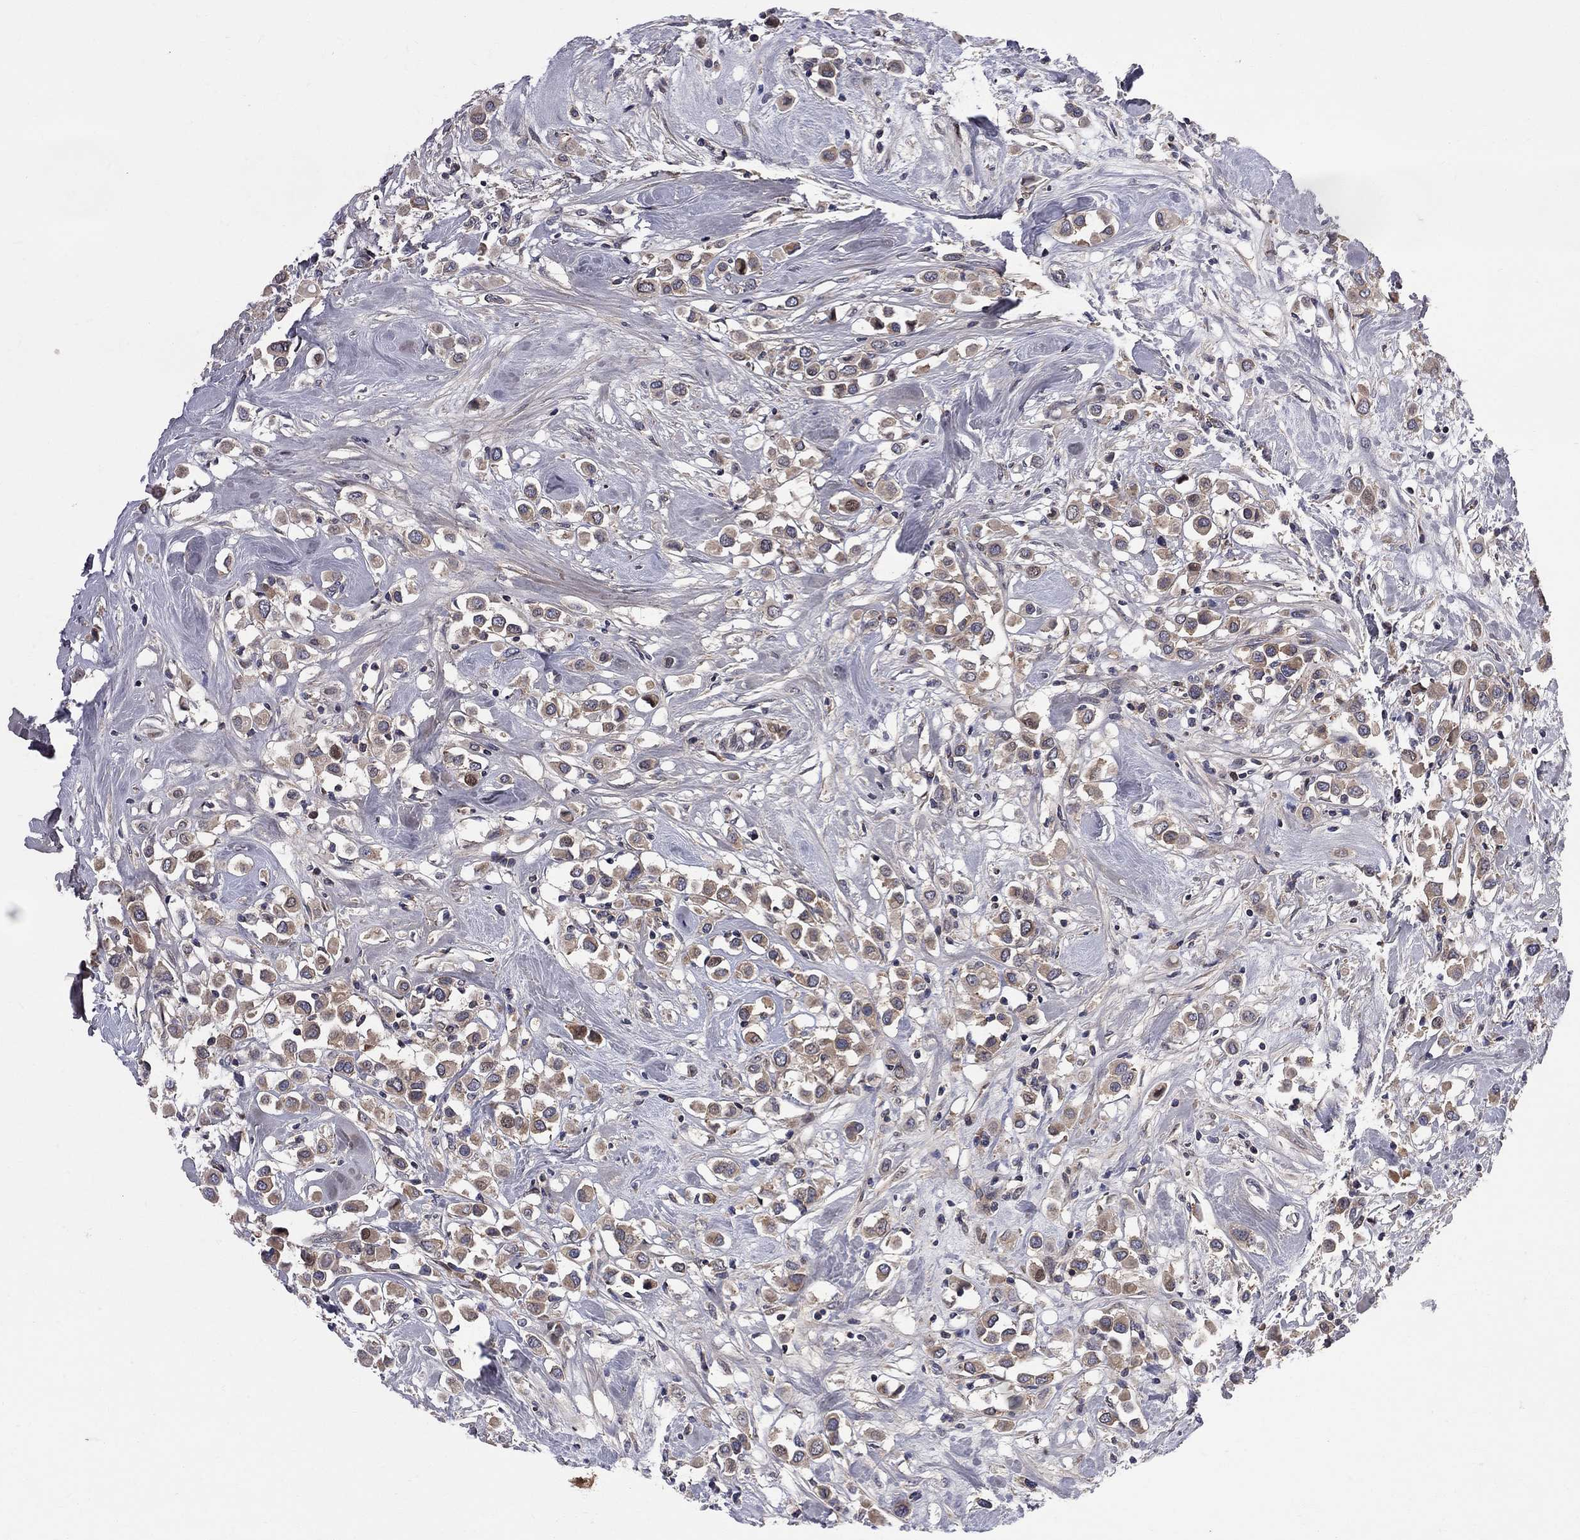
{"staining": {"intensity": "moderate", "quantity": ">75%", "location": "cytoplasmic/membranous"}, "tissue": "breast cancer", "cell_type": "Tumor cells", "image_type": "cancer", "snomed": [{"axis": "morphology", "description": "Duct carcinoma"}, {"axis": "topography", "description": "Breast"}], "caption": "Human breast cancer stained with a protein marker reveals moderate staining in tumor cells.", "gene": "CNOT11", "patient": {"sex": "female", "age": 61}}